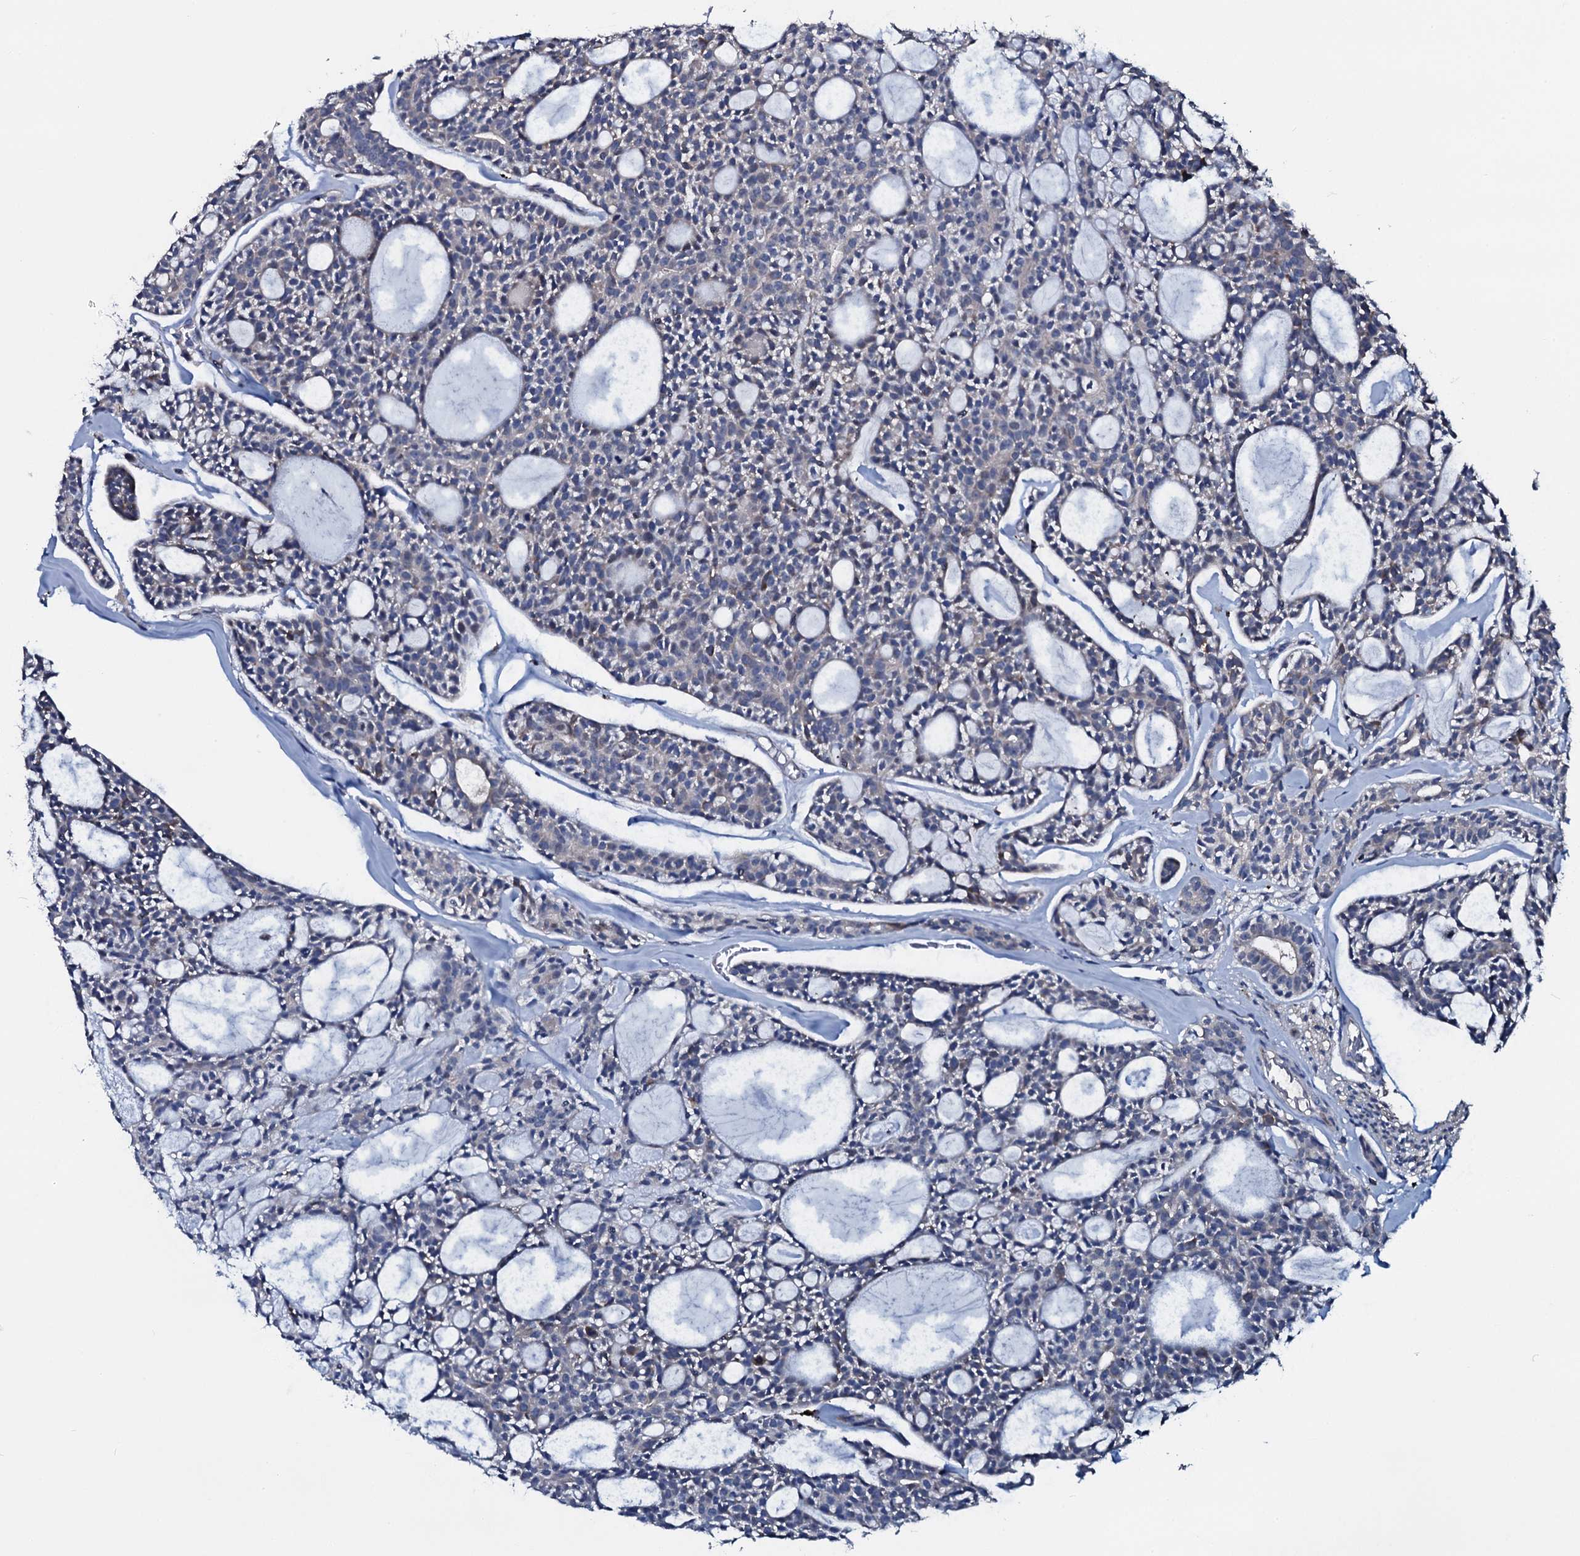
{"staining": {"intensity": "negative", "quantity": "none", "location": "none"}, "tissue": "head and neck cancer", "cell_type": "Tumor cells", "image_type": "cancer", "snomed": [{"axis": "morphology", "description": "Adenocarcinoma, NOS"}, {"axis": "topography", "description": "Salivary gland"}, {"axis": "topography", "description": "Head-Neck"}], "caption": "Immunohistochemical staining of human head and neck cancer reveals no significant staining in tumor cells. Nuclei are stained in blue.", "gene": "IL12B", "patient": {"sex": "male", "age": 55}}